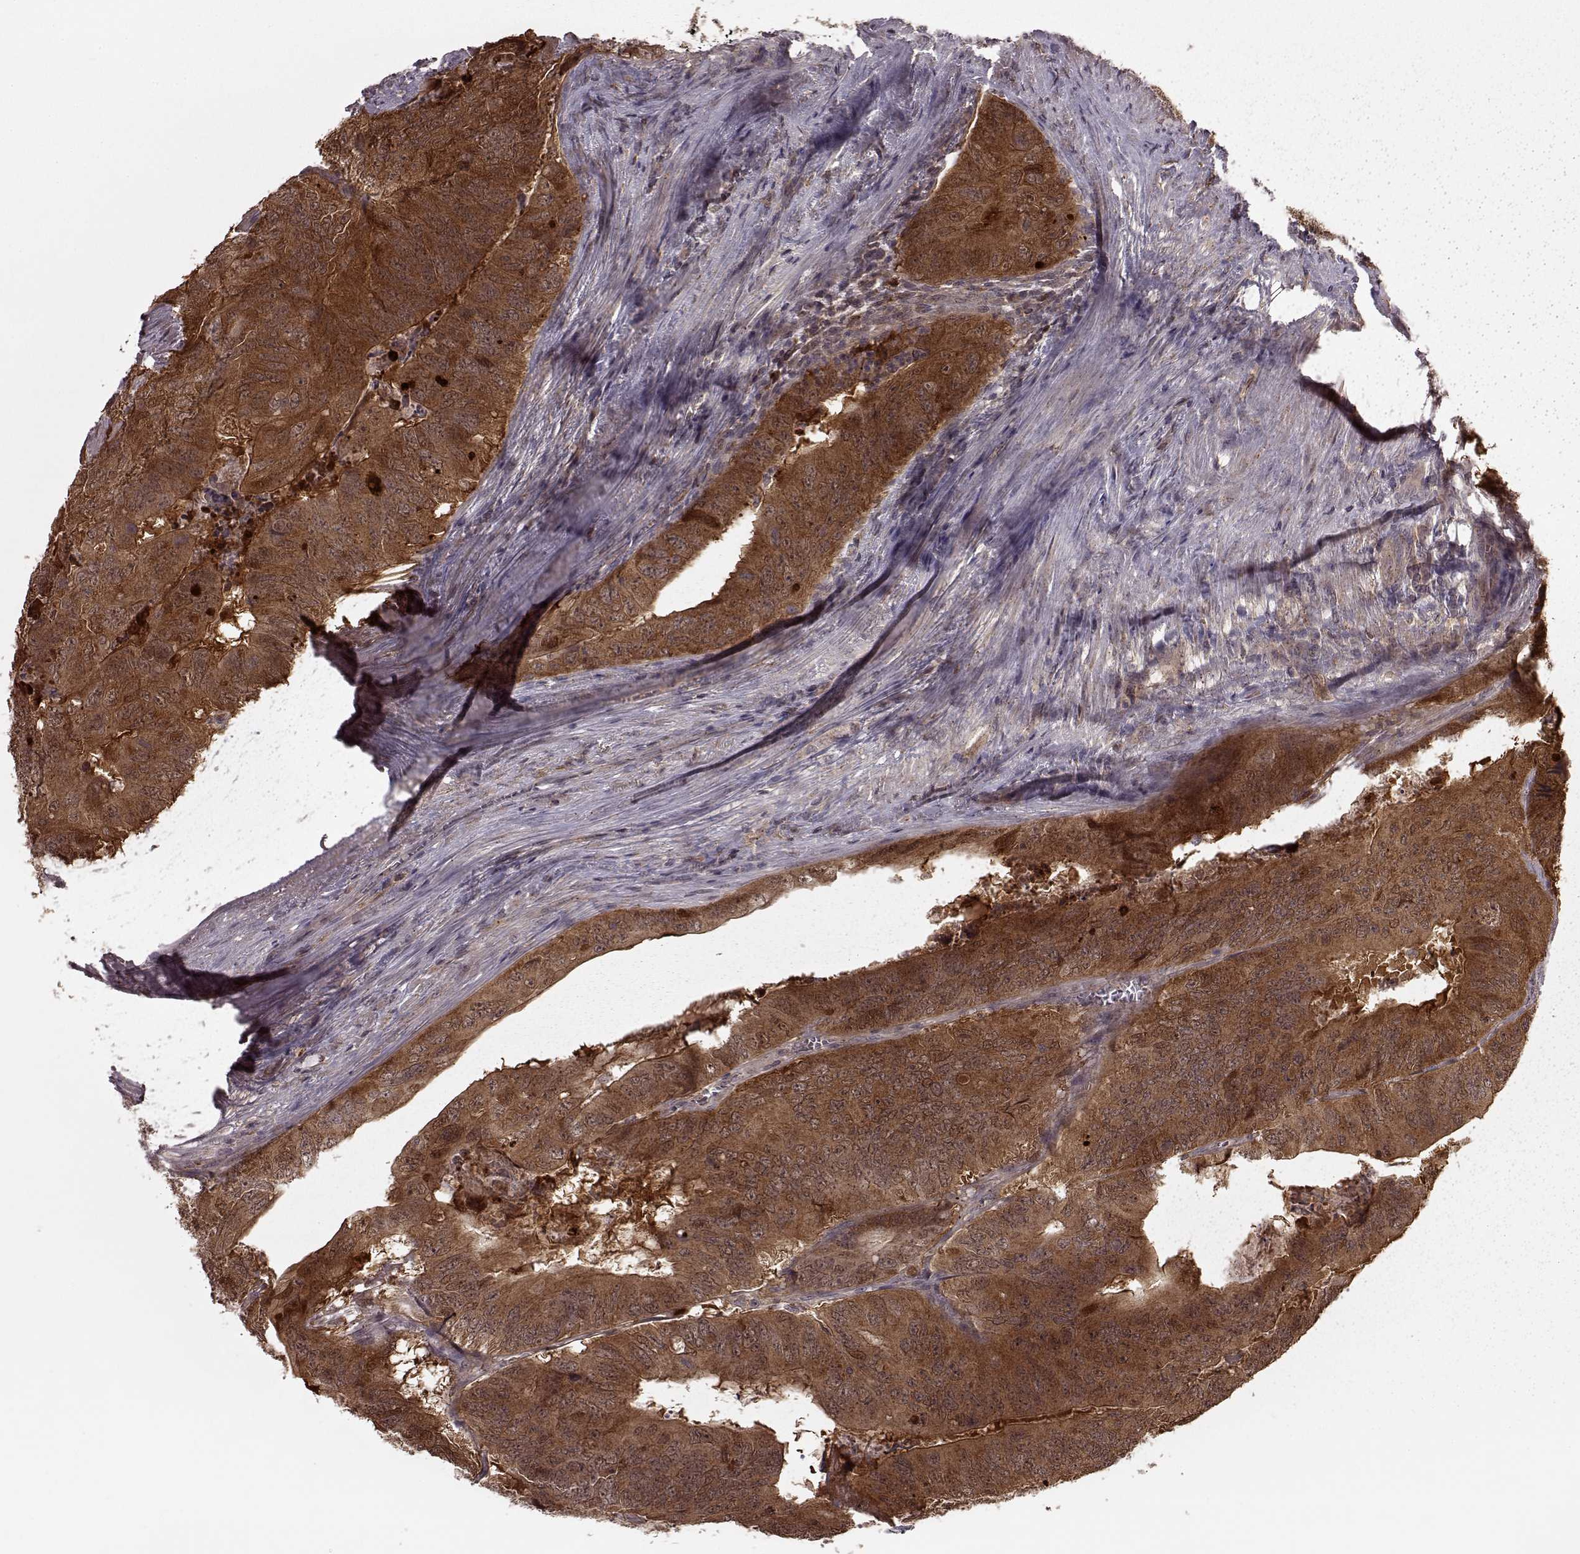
{"staining": {"intensity": "moderate", "quantity": ">75%", "location": "cytoplasmic/membranous"}, "tissue": "colorectal cancer", "cell_type": "Tumor cells", "image_type": "cancer", "snomed": [{"axis": "morphology", "description": "Adenocarcinoma, NOS"}, {"axis": "topography", "description": "Colon"}], "caption": "Immunohistochemistry (IHC) staining of colorectal adenocarcinoma, which reveals medium levels of moderate cytoplasmic/membranous staining in about >75% of tumor cells indicating moderate cytoplasmic/membranous protein positivity. The staining was performed using DAB (3,3'-diaminobenzidine) (brown) for protein detection and nuclei were counterstained in hematoxylin (blue).", "gene": "GSS", "patient": {"sex": "male", "age": 79}}